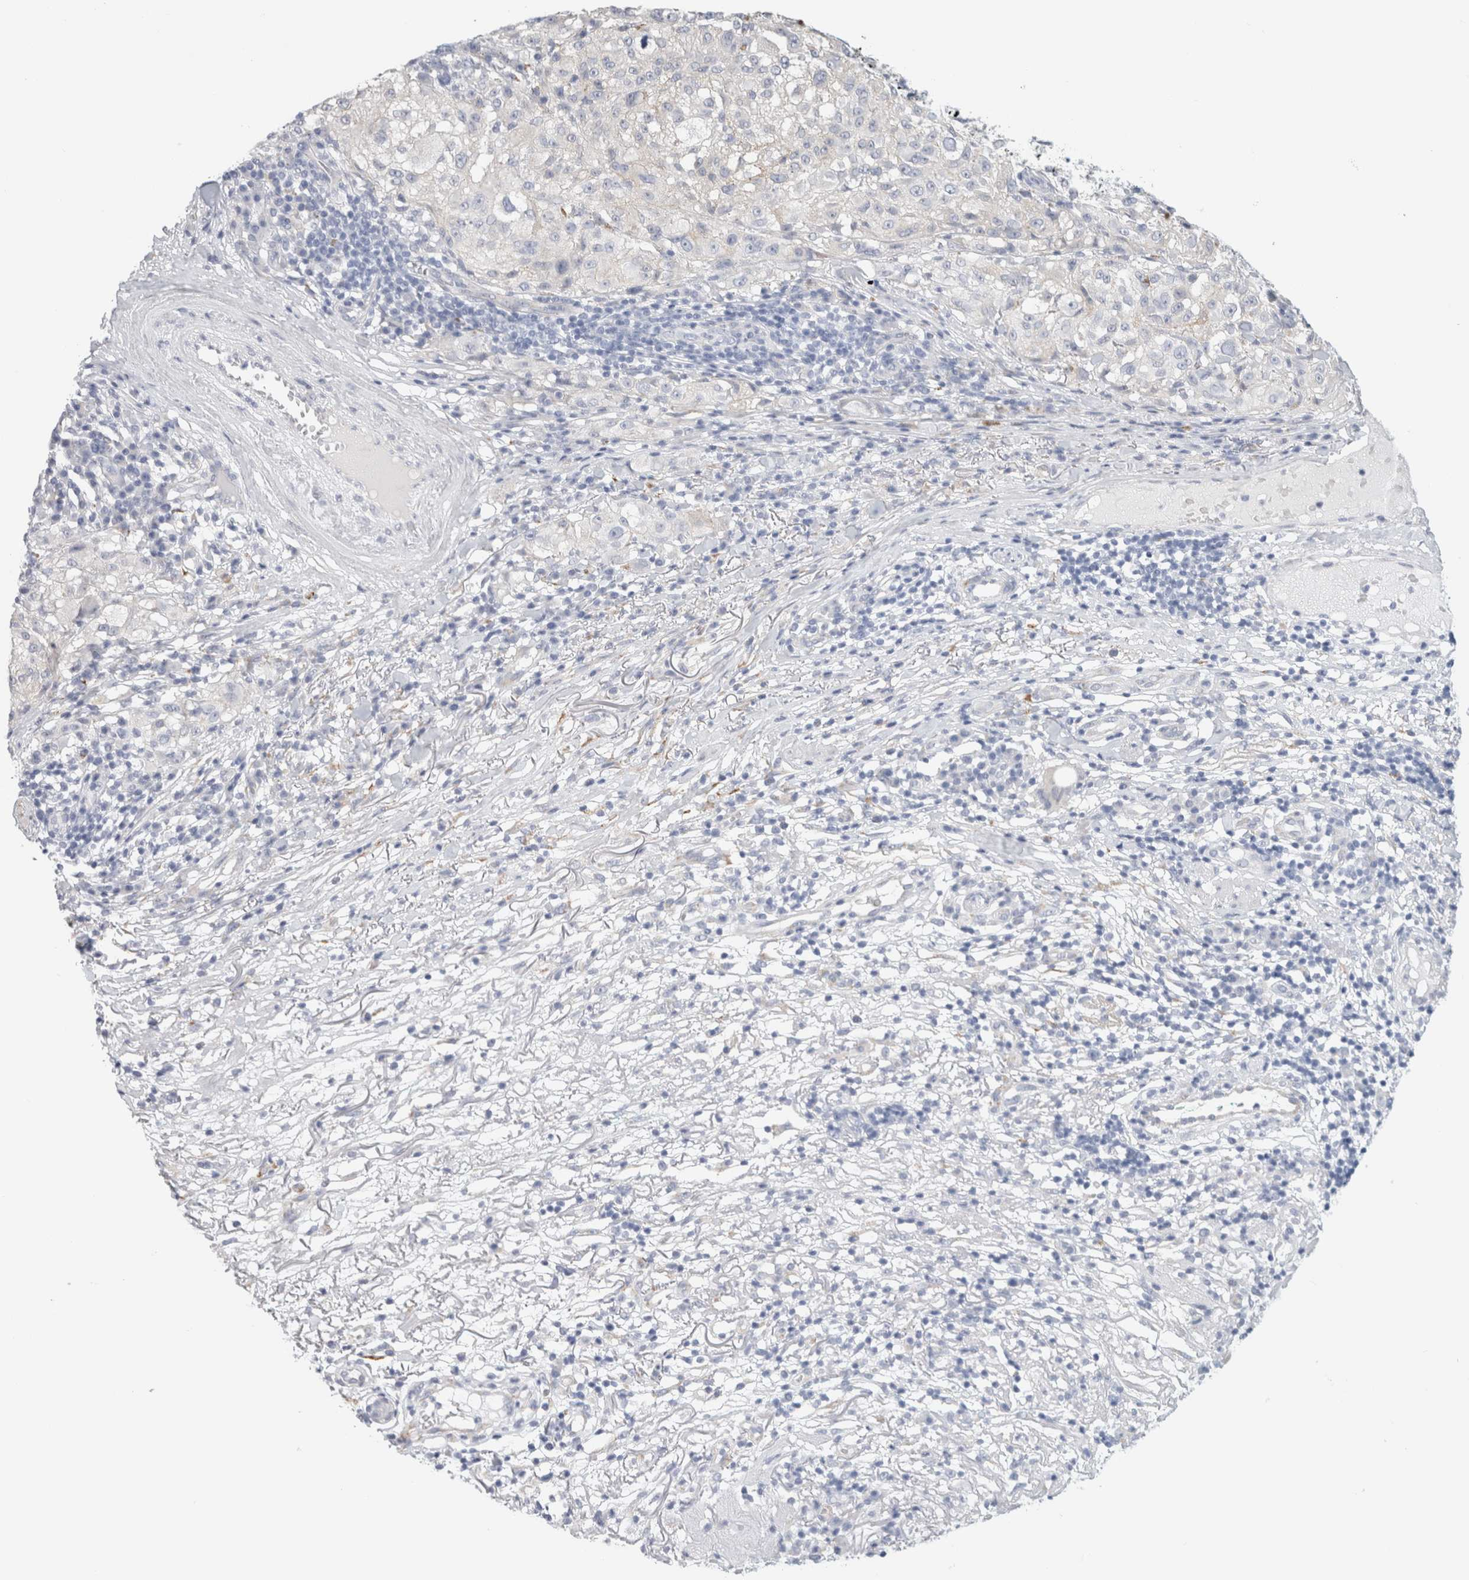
{"staining": {"intensity": "negative", "quantity": "none", "location": "none"}, "tissue": "melanoma", "cell_type": "Tumor cells", "image_type": "cancer", "snomed": [{"axis": "morphology", "description": "Necrosis, NOS"}, {"axis": "morphology", "description": "Malignant melanoma, NOS"}, {"axis": "topography", "description": "Skin"}], "caption": "Photomicrograph shows no significant protein expression in tumor cells of malignant melanoma.", "gene": "RTN4", "patient": {"sex": "female", "age": 87}}